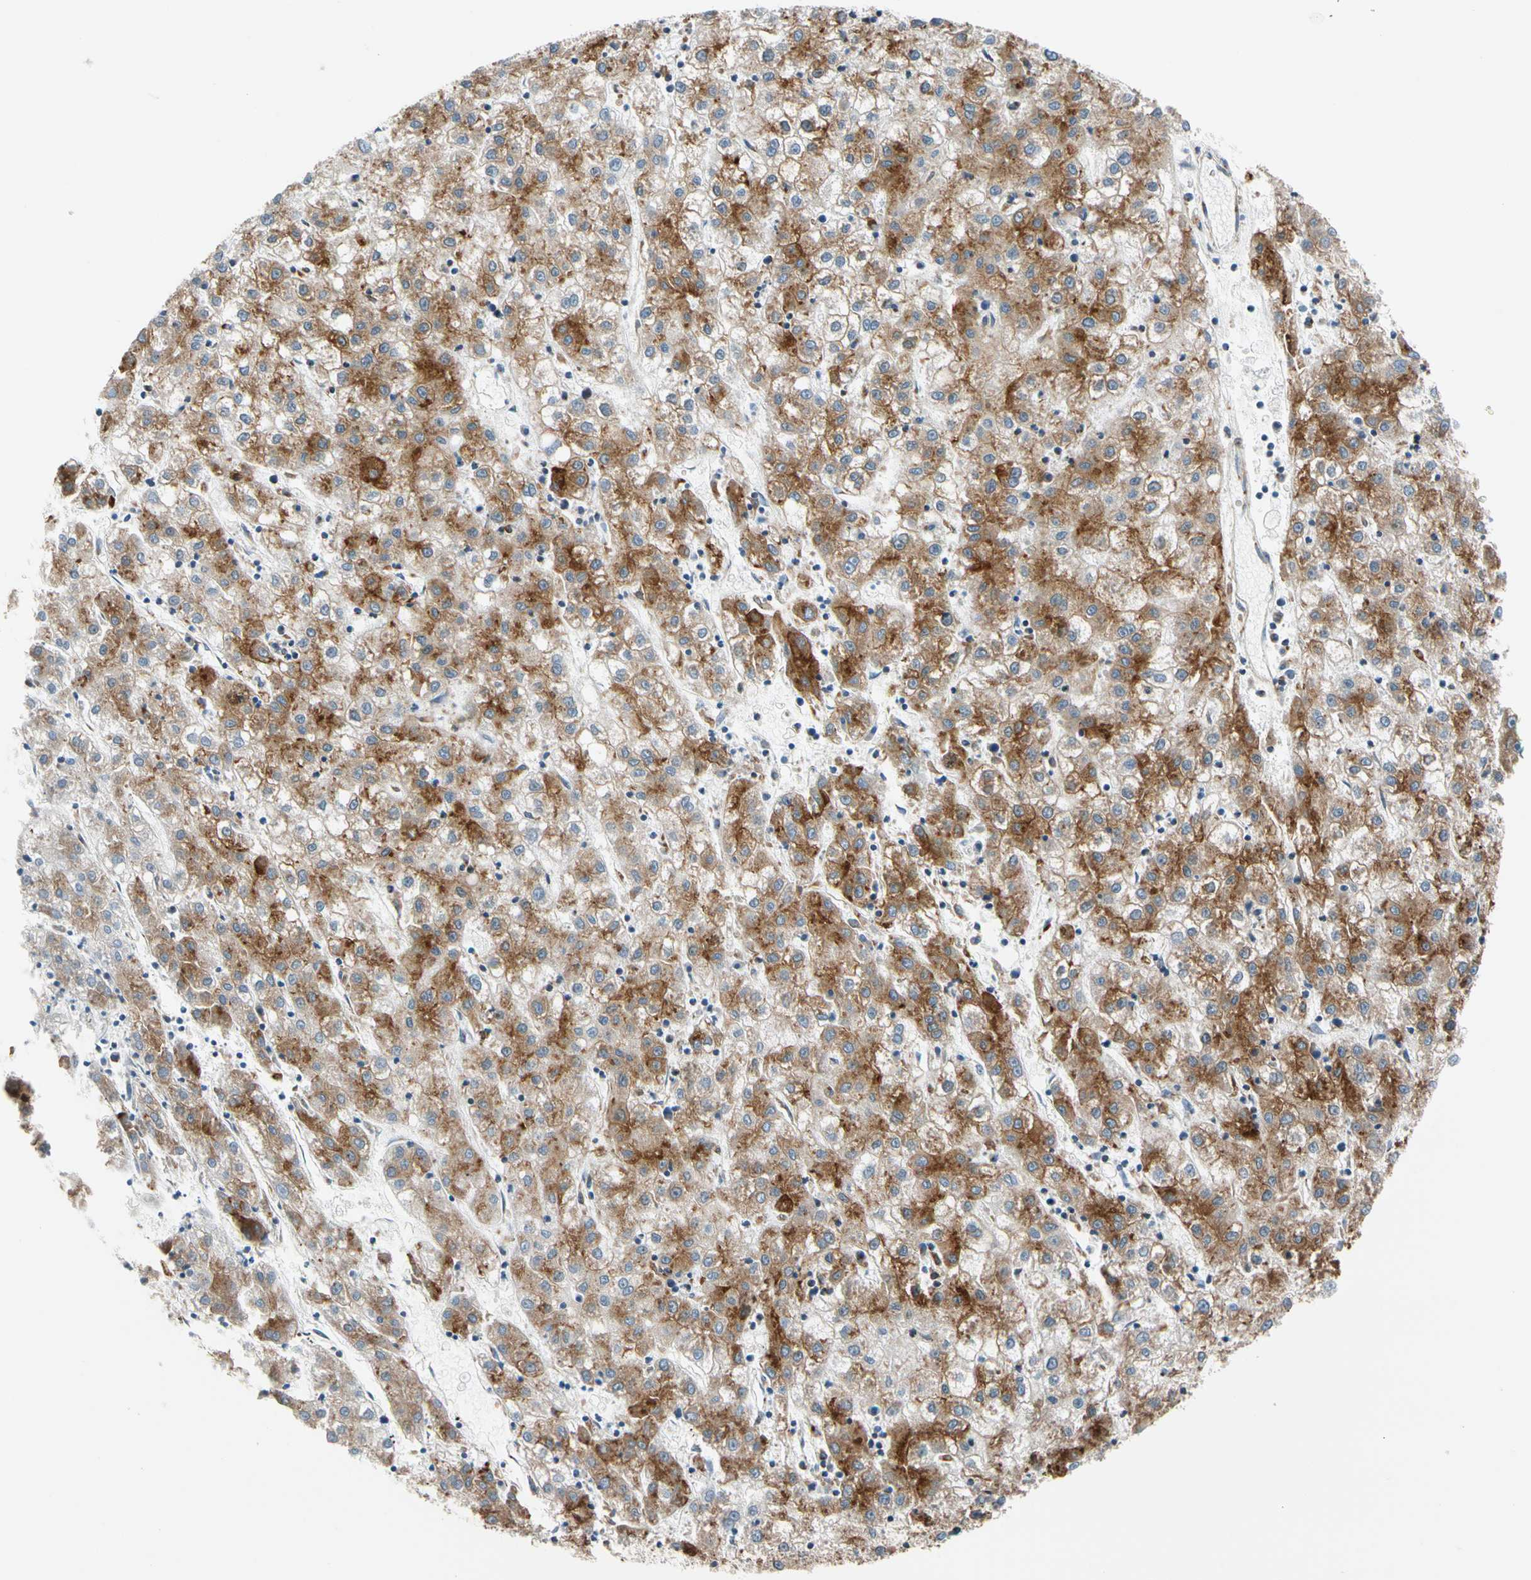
{"staining": {"intensity": "strong", "quantity": ">75%", "location": "cytoplasmic/membranous"}, "tissue": "liver cancer", "cell_type": "Tumor cells", "image_type": "cancer", "snomed": [{"axis": "morphology", "description": "Carcinoma, Hepatocellular, NOS"}, {"axis": "topography", "description": "Liver"}], "caption": "Protein staining reveals strong cytoplasmic/membranous expression in approximately >75% of tumor cells in liver hepatocellular carcinoma. The staining is performed using DAB brown chromogen to label protein expression. The nuclei are counter-stained blue using hematoxylin.", "gene": "NUCB1", "patient": {"sex": "male", "age": 72}}